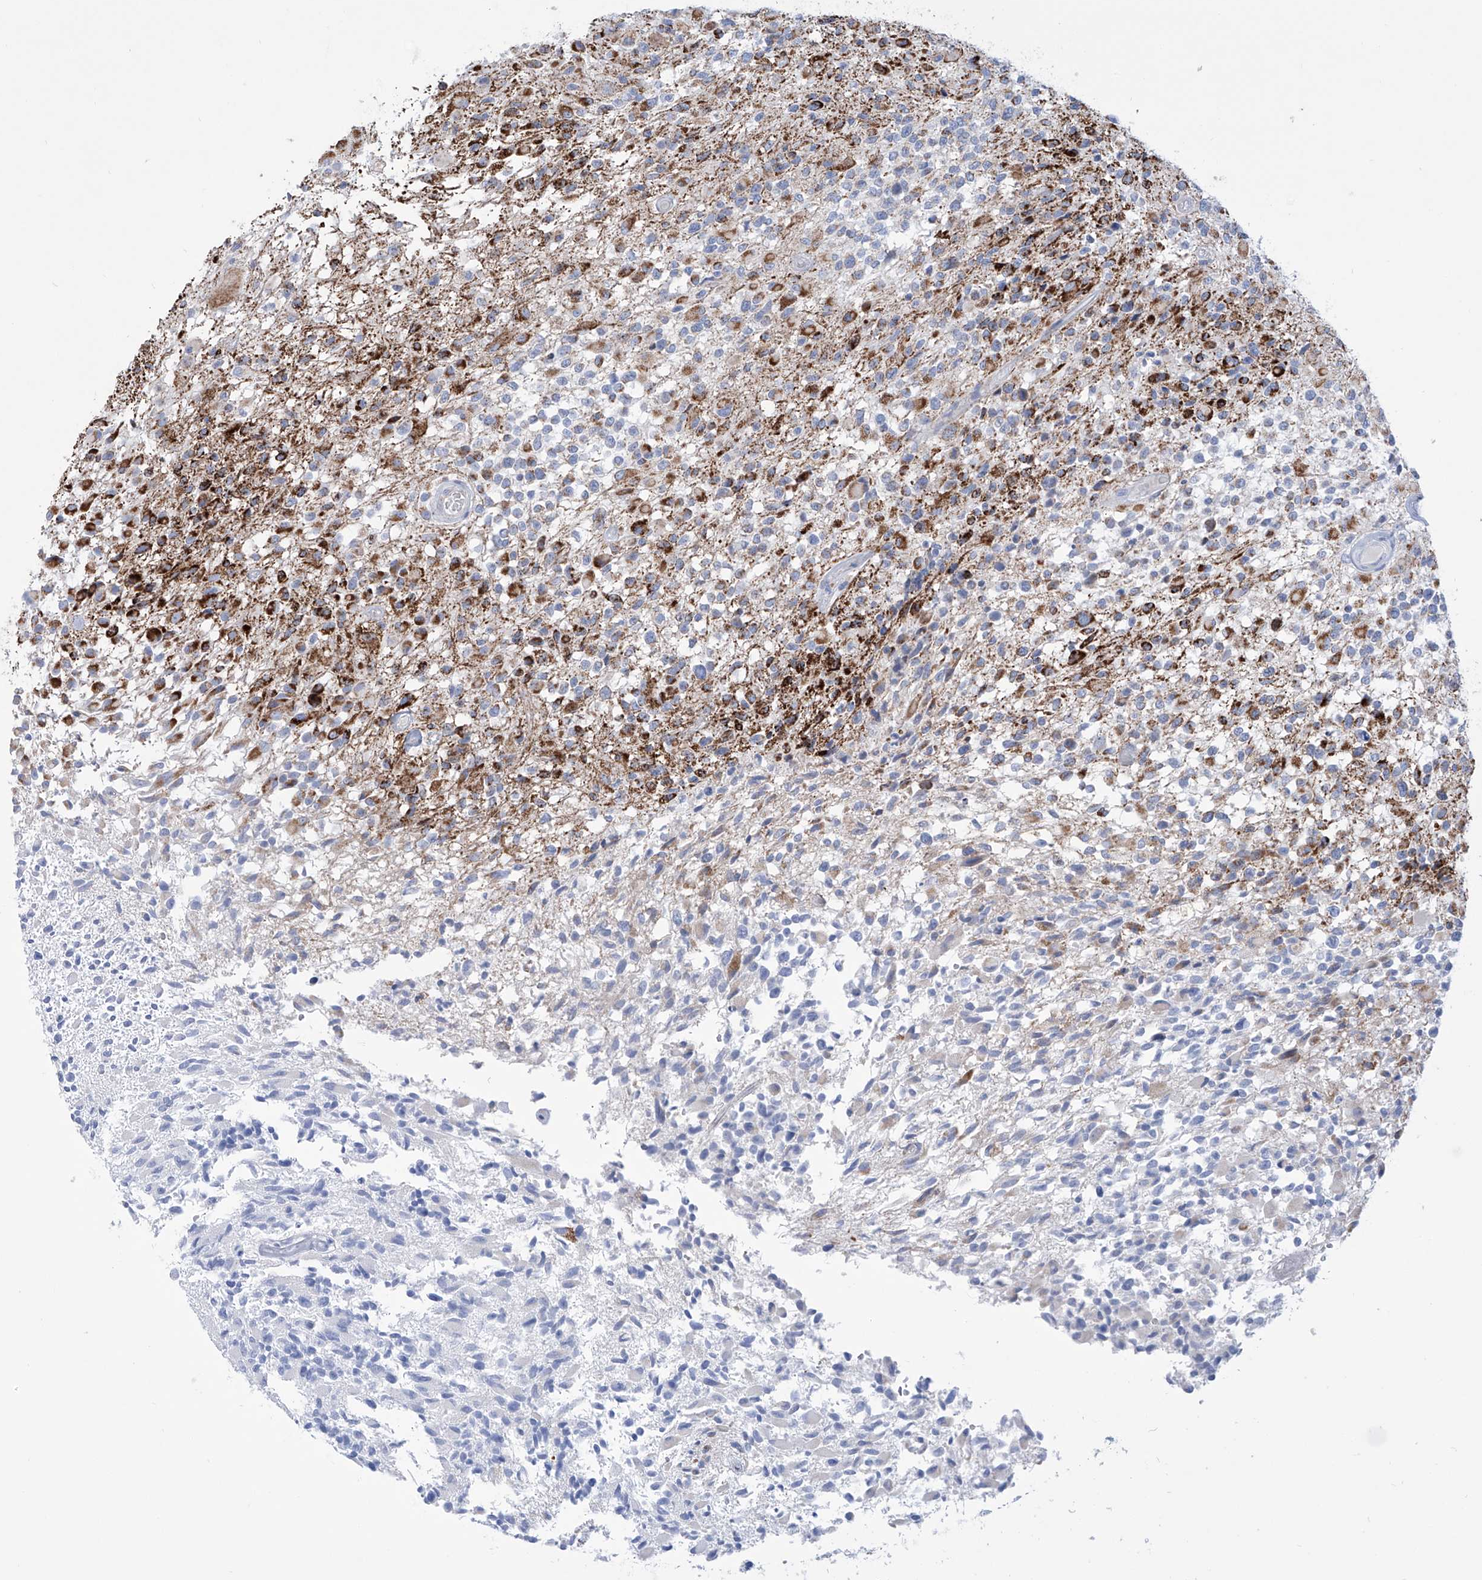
{"staining": {"intensity": "strong", "quantity": "25%-75%", "location": "cytoplasmic/membranous"}, "tissue": "glioma", "cell_type": "Tumor cells", "image_type": "cancer", "snomed": [{"axis": "morphology", "description": "Glioma, malignant, High grade"}, {"axis": "morphology", "description": "Glioblastoma, NOS"}, {"axis": "topography", "description": "Brain"}], "caption": "Human glioma stained with a protein marker reveals strong staining in tumor cells.", "gene": "ALDH6A1", "patient": {"sex": "male", "age": 60}}